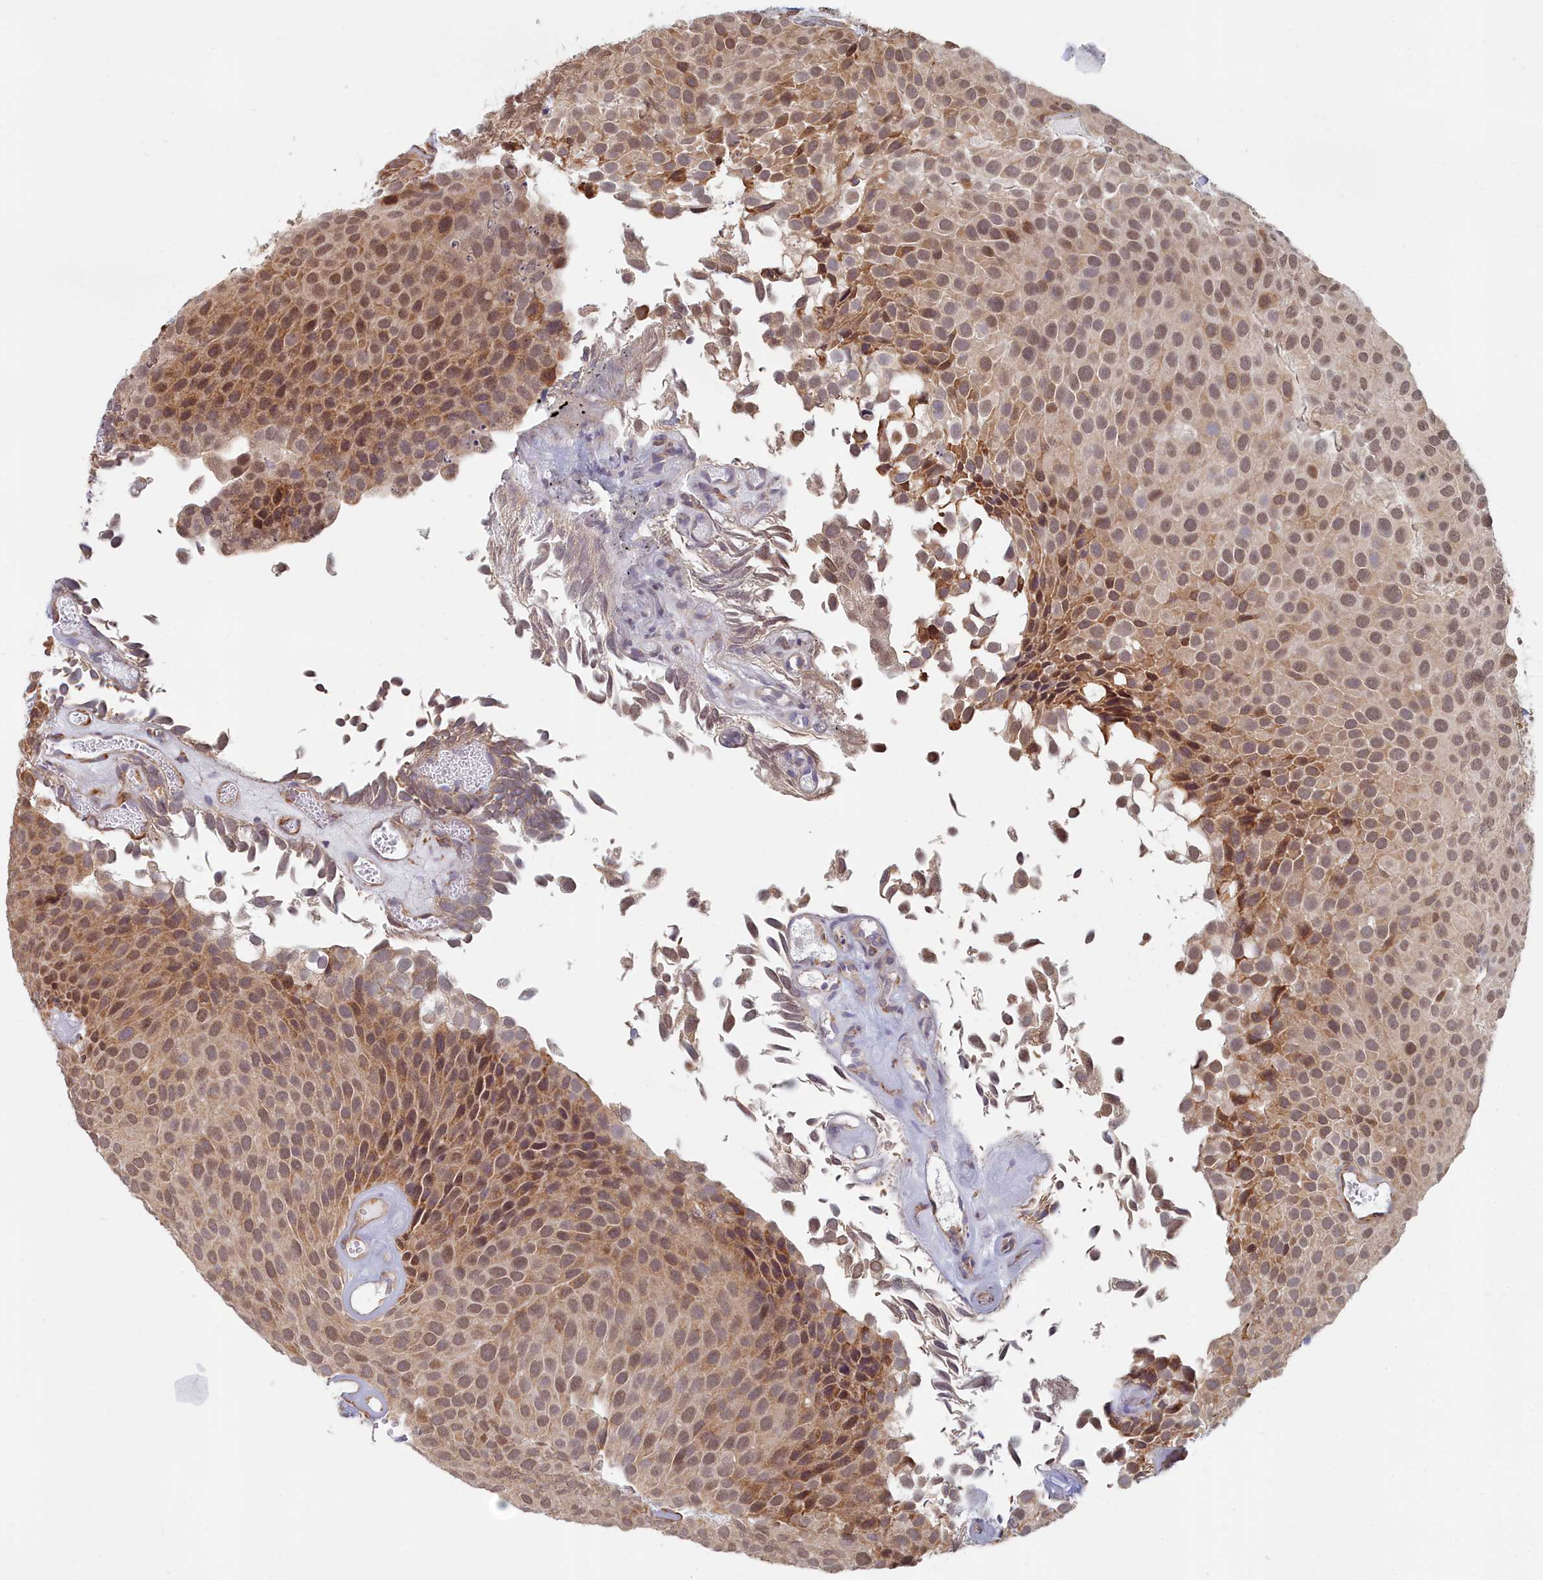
{"staining": {"intensity": "moderate", "quantity": ">75%", "location": "cytoplasmic/membranous,nuclear"}, "tissue": "urothelial cancer", "cell_type": "Tumor cells", "image_type": "cancer", "snomed": [{"axis": "morphology", "description": "Urothelial carcinoma, Low grade"}, {"axis": "topography", "description": "Urinary bladder"}], "caption": "An image showing moderate cytoplasmic/membranous and nuclear expression in about >75% of tumor cells in urothelial cancer, as visualized by brown immunohistochemical staining.", "gene": "MAK16", "patient": {"sex": "male", "age": 89}}